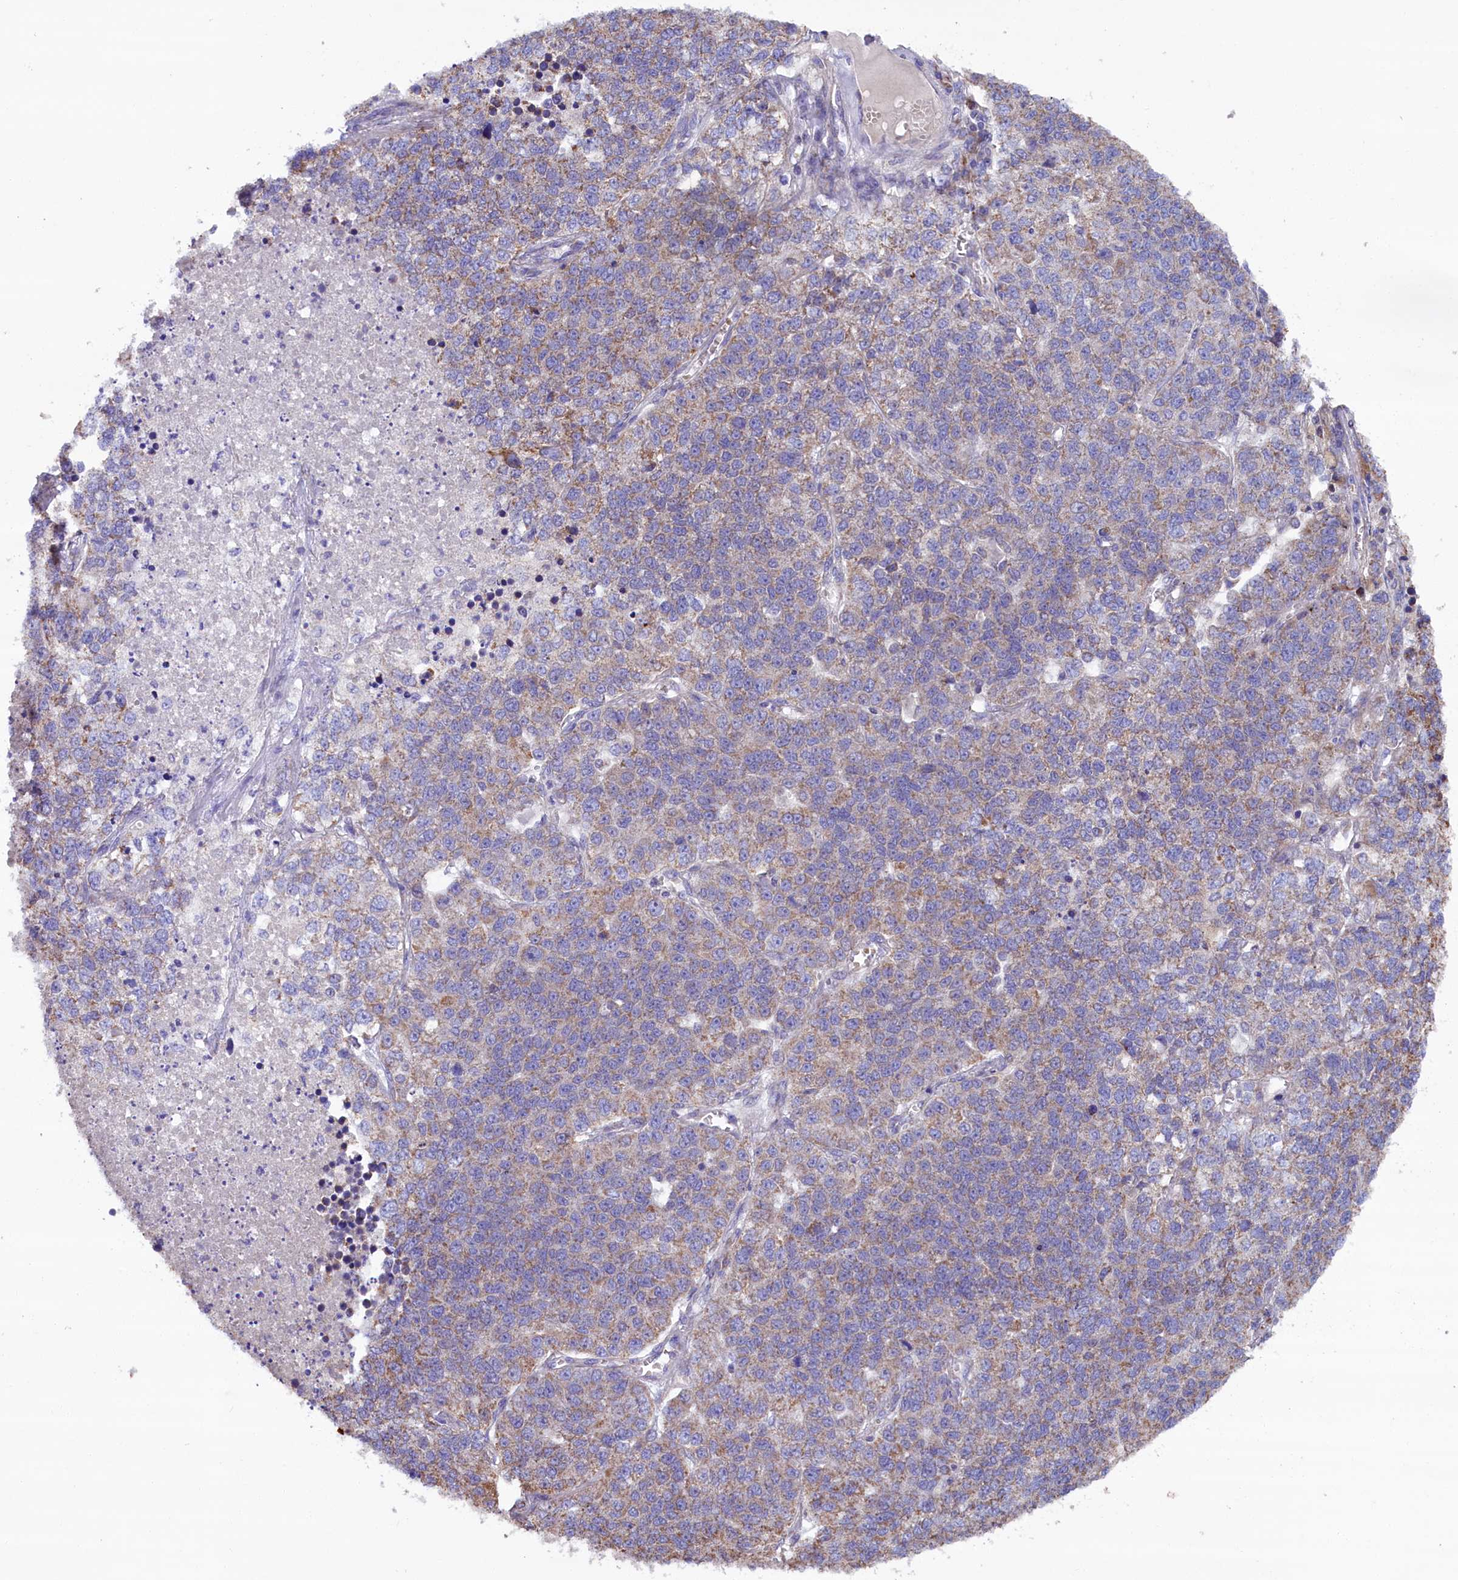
{"staining": {"intensity": "moderate", "quantity": ">75%", "location": "cytoplasmic/membranous"}, "tissue": "lung cancer", "cell_type": "Tumor cells", "image_type": "cancer", "snomed": [{"axis": "morphology", "description": "Adenocarcinoma, NOS"}, {"axis": "topography", "description": "Lung"}], "caption": "Lung cancer (adenocarcinoma) stained with DAB (3,3'-diaminobenzidine) immunohistochemistry (IHC) reveals medium levels of moderate cytoplasmic/membranous positivity in approximately >75% of tumor cells.", "gene": "ZSWIM1", "patient": {"sex": "male", "age": 49}}